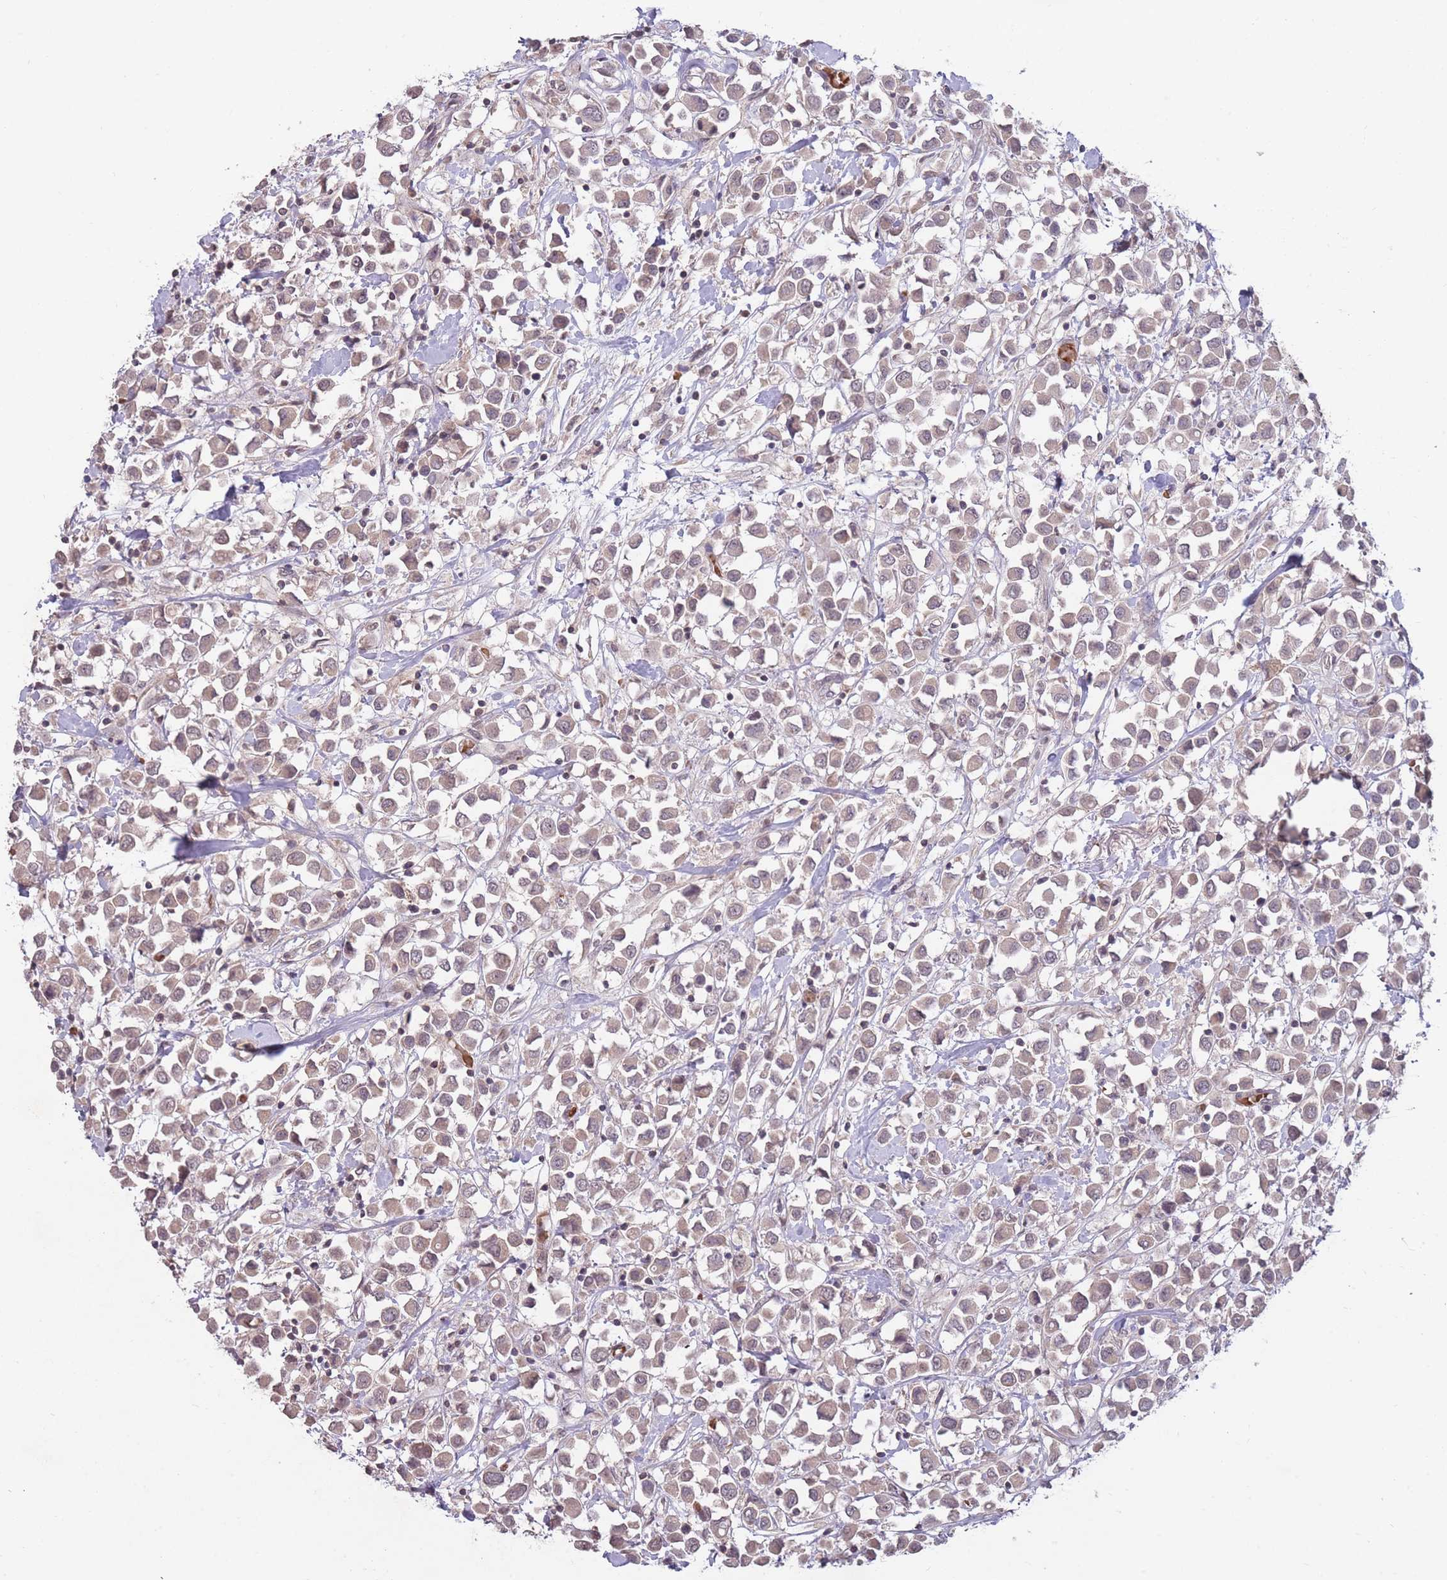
{"staining": {"intensity": "weak", "quantity": ">75%", "location": "cytoplasmic/membranous"}, "tissue": "breast cancer", "cell_type": "Tumor cells", "image_type": "cancer", "snomed": [{"axis": "morphology", "description": "Duct carcinoma"}, {"axis": "topography", "description": "Breast"}], "caption": "Protein analysis of breast cancer tissue shows weak cytoplasmic/membranous staining in approximately >75% of tumor cells.", "gene": "ADCYAP1R1", "patient": {"sex": "female", "age": 61}}